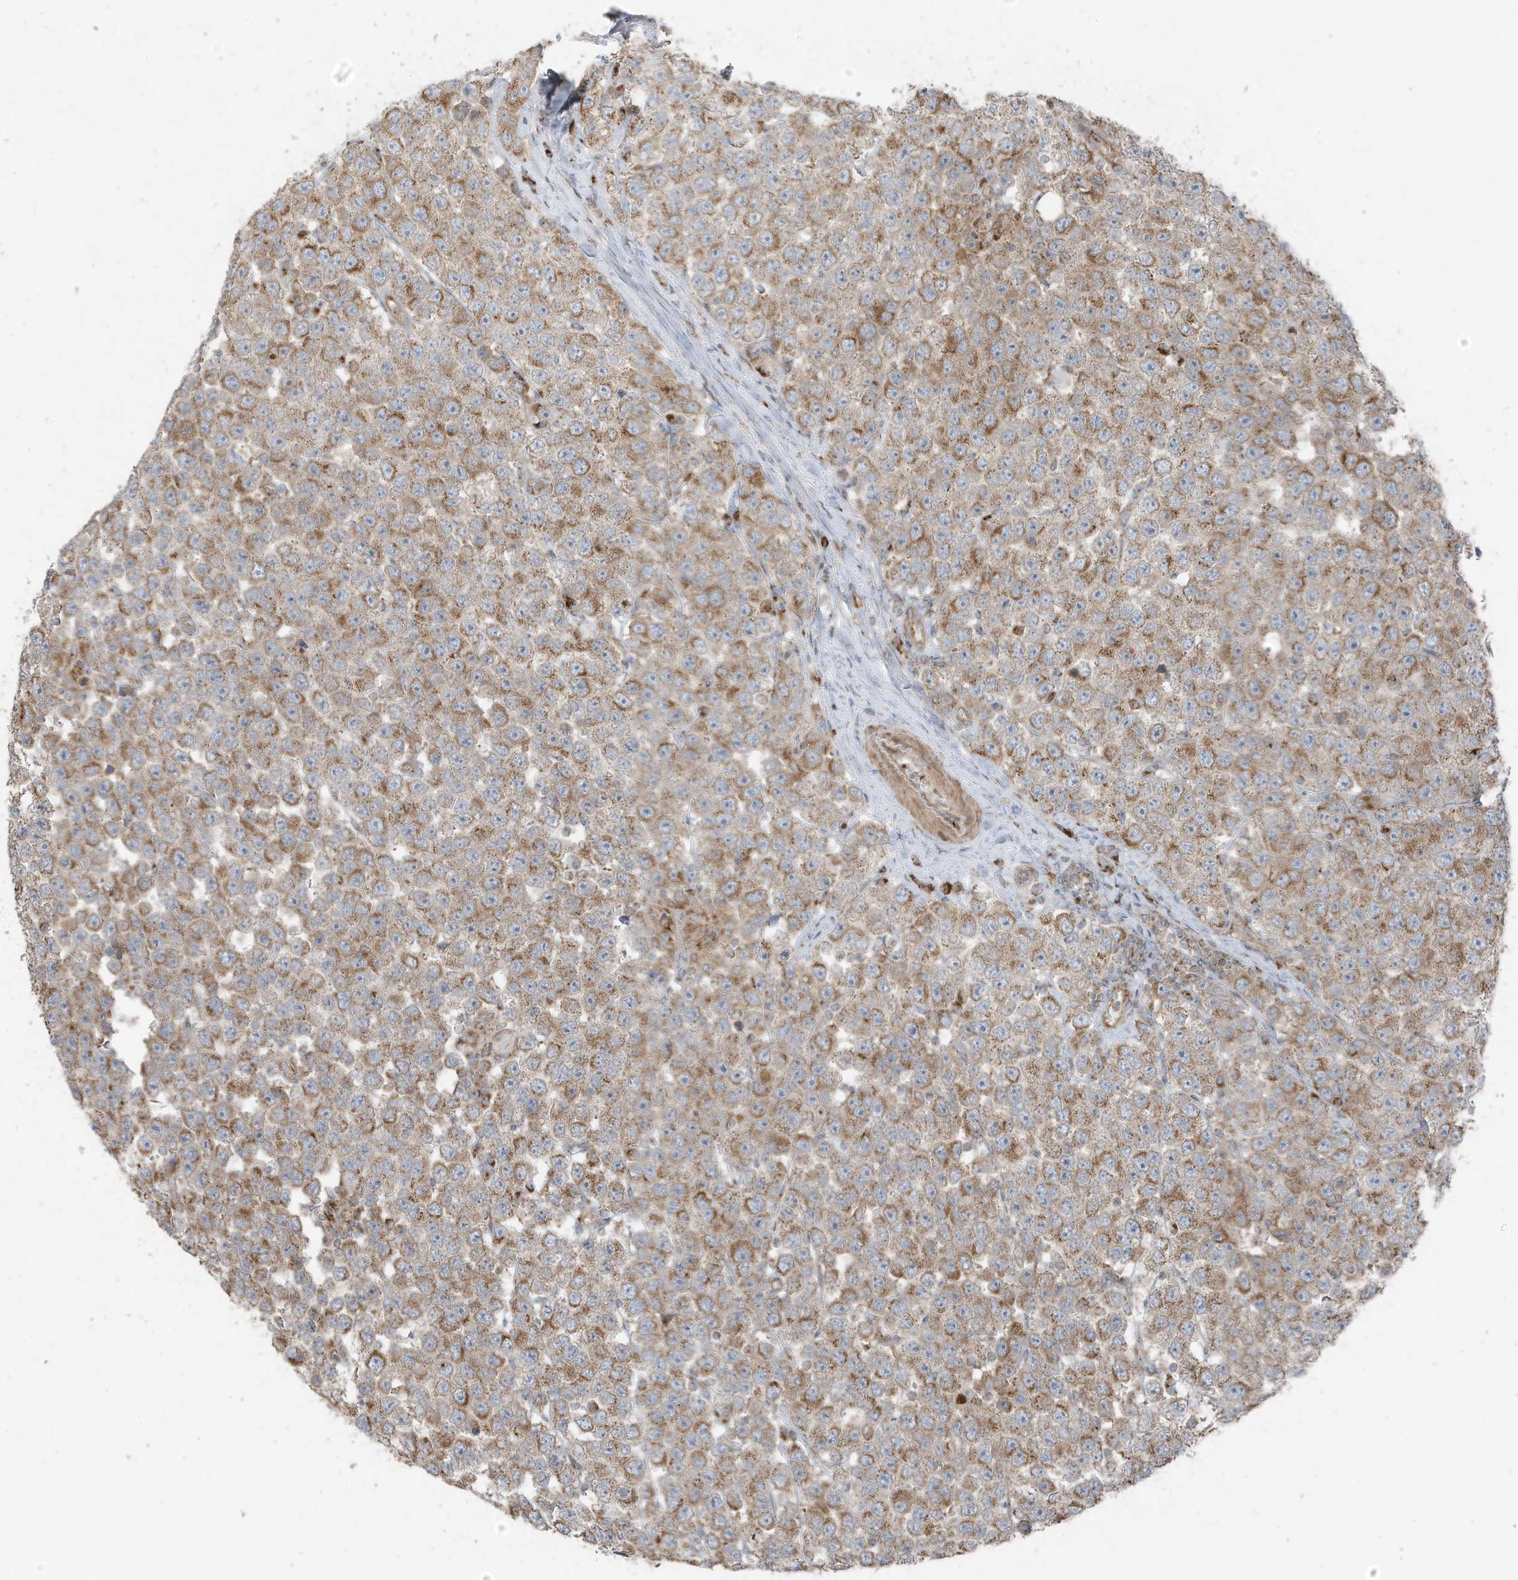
{"staining": {"intensity": "moderate", "quantity": ">75%", "location": "cytoplasmic/membranous"}, "tissue": "testis cancer", "cell_type": "Tumor cells", "image_type": "cancer", "snomed": [{"axis": "morphology", "description": "Seminoma, NOS"}, {"axis": "topography", "description": "Testis"}], "caption": "Immunohistochemistry (IHC) (DAB) staining of testis cancer (seminoma) displays moderate cytoplasmic/membranous protein positivity in approximately >75% of tumor cells.", "gene": "GOLGA4", "patient": {"sex": "male", "age": 28}}